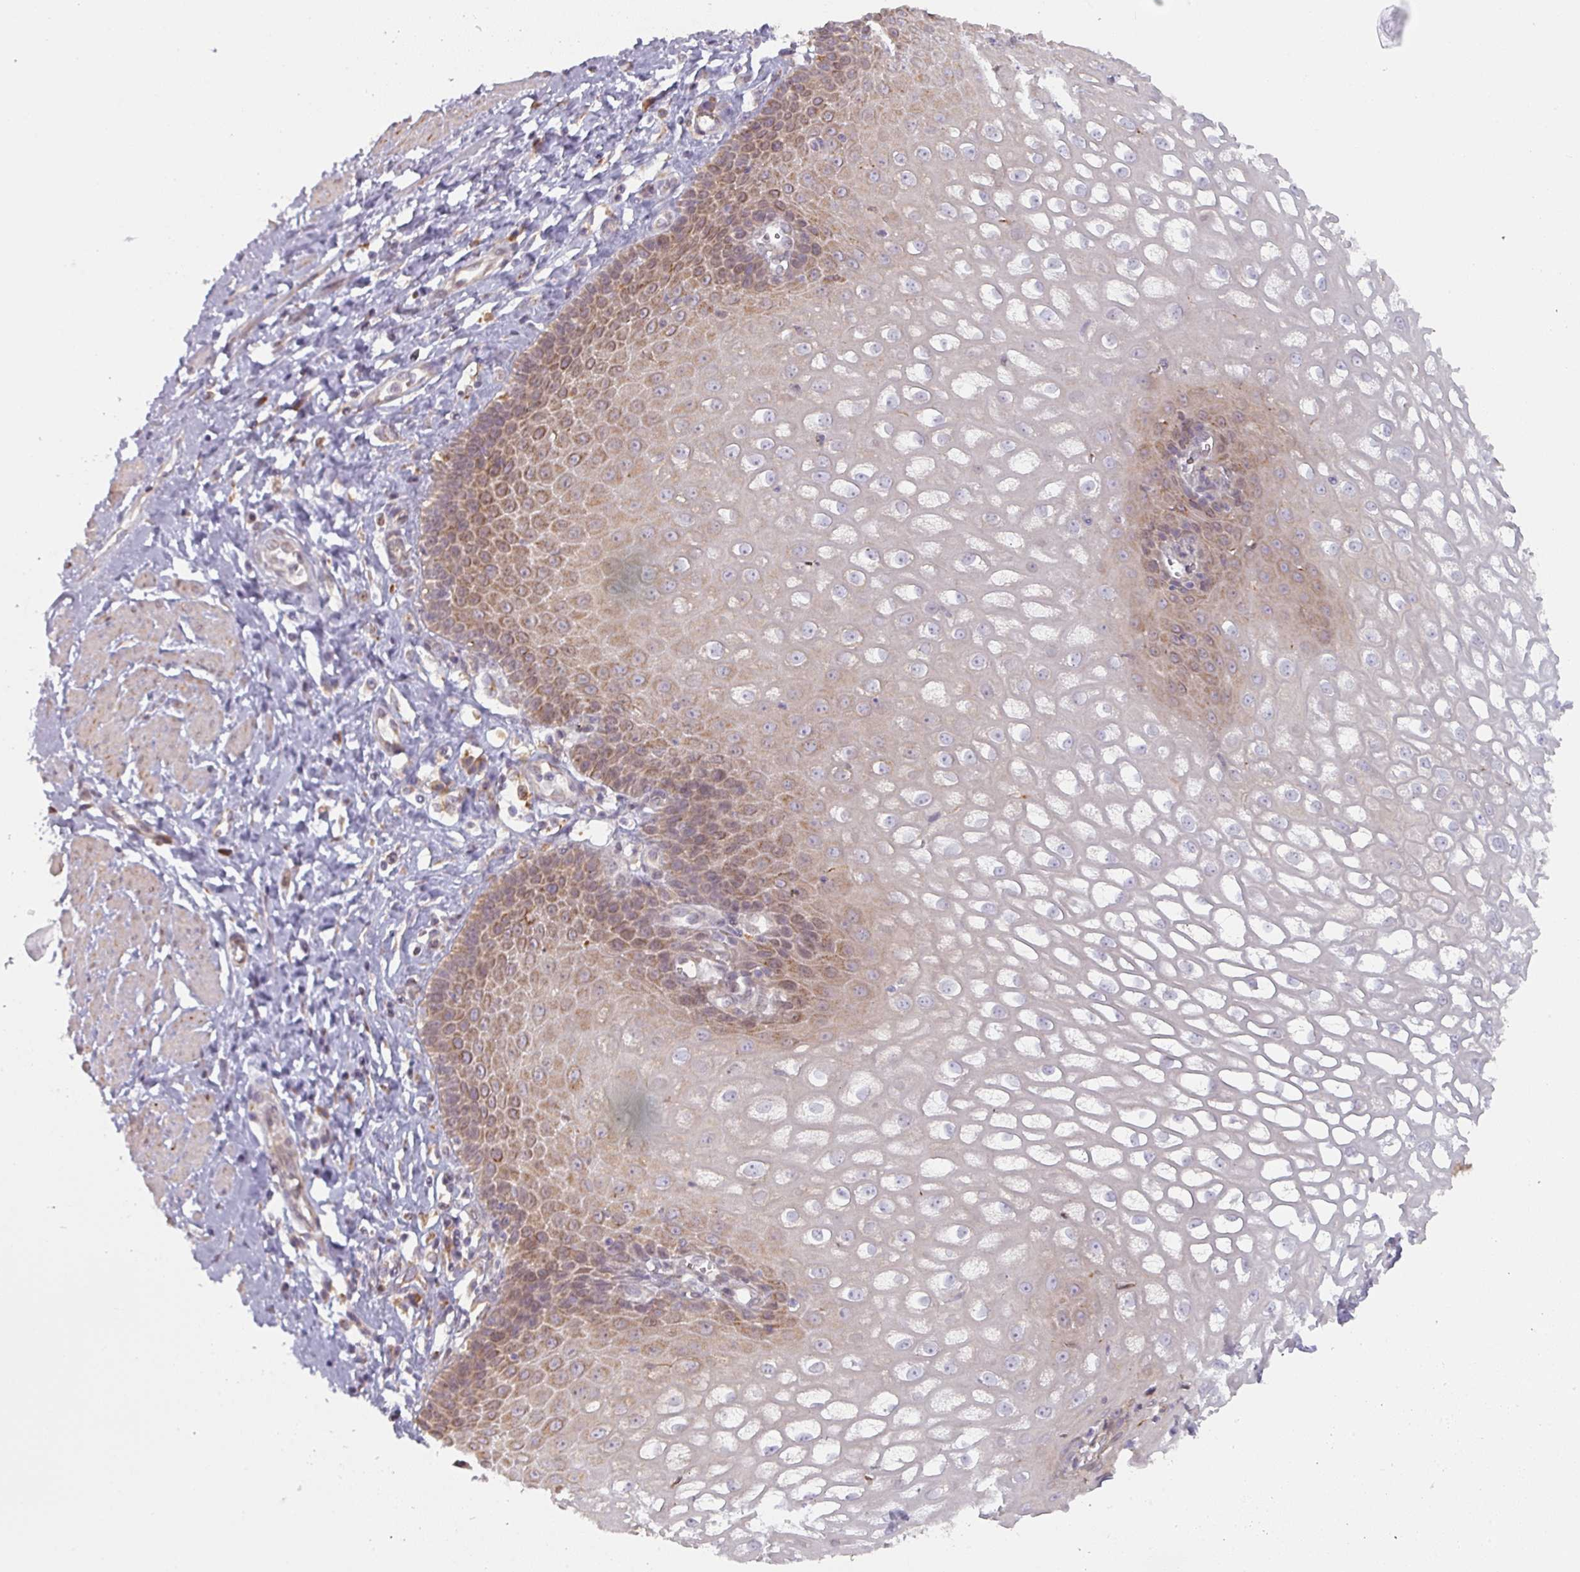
{"staining": {"intensity": "moderate", "quantity": "25%-75%", "location": "cytoplasmic/membranous"}, "tissue": "esophagus", "cell_type": "Squamous epithelial cells", "image_type": "normal", "snomed": [{"axis": "morphology", "description": "Normal tissue, NOS"}, {"axis": "topography", "description": "Esophagus"}], "caption": "Protein staining exhibits moderate cytoplasmic/membranous staining in about 25%-75% of squamous epithelial cells in benign esophagus. (Stains: DAB in brown, nuclei in blue, Microscopy: brightfield microscopy at high magnification).", "gene": "TAPT1", "patient": {"sex": "male", "age": 67}}